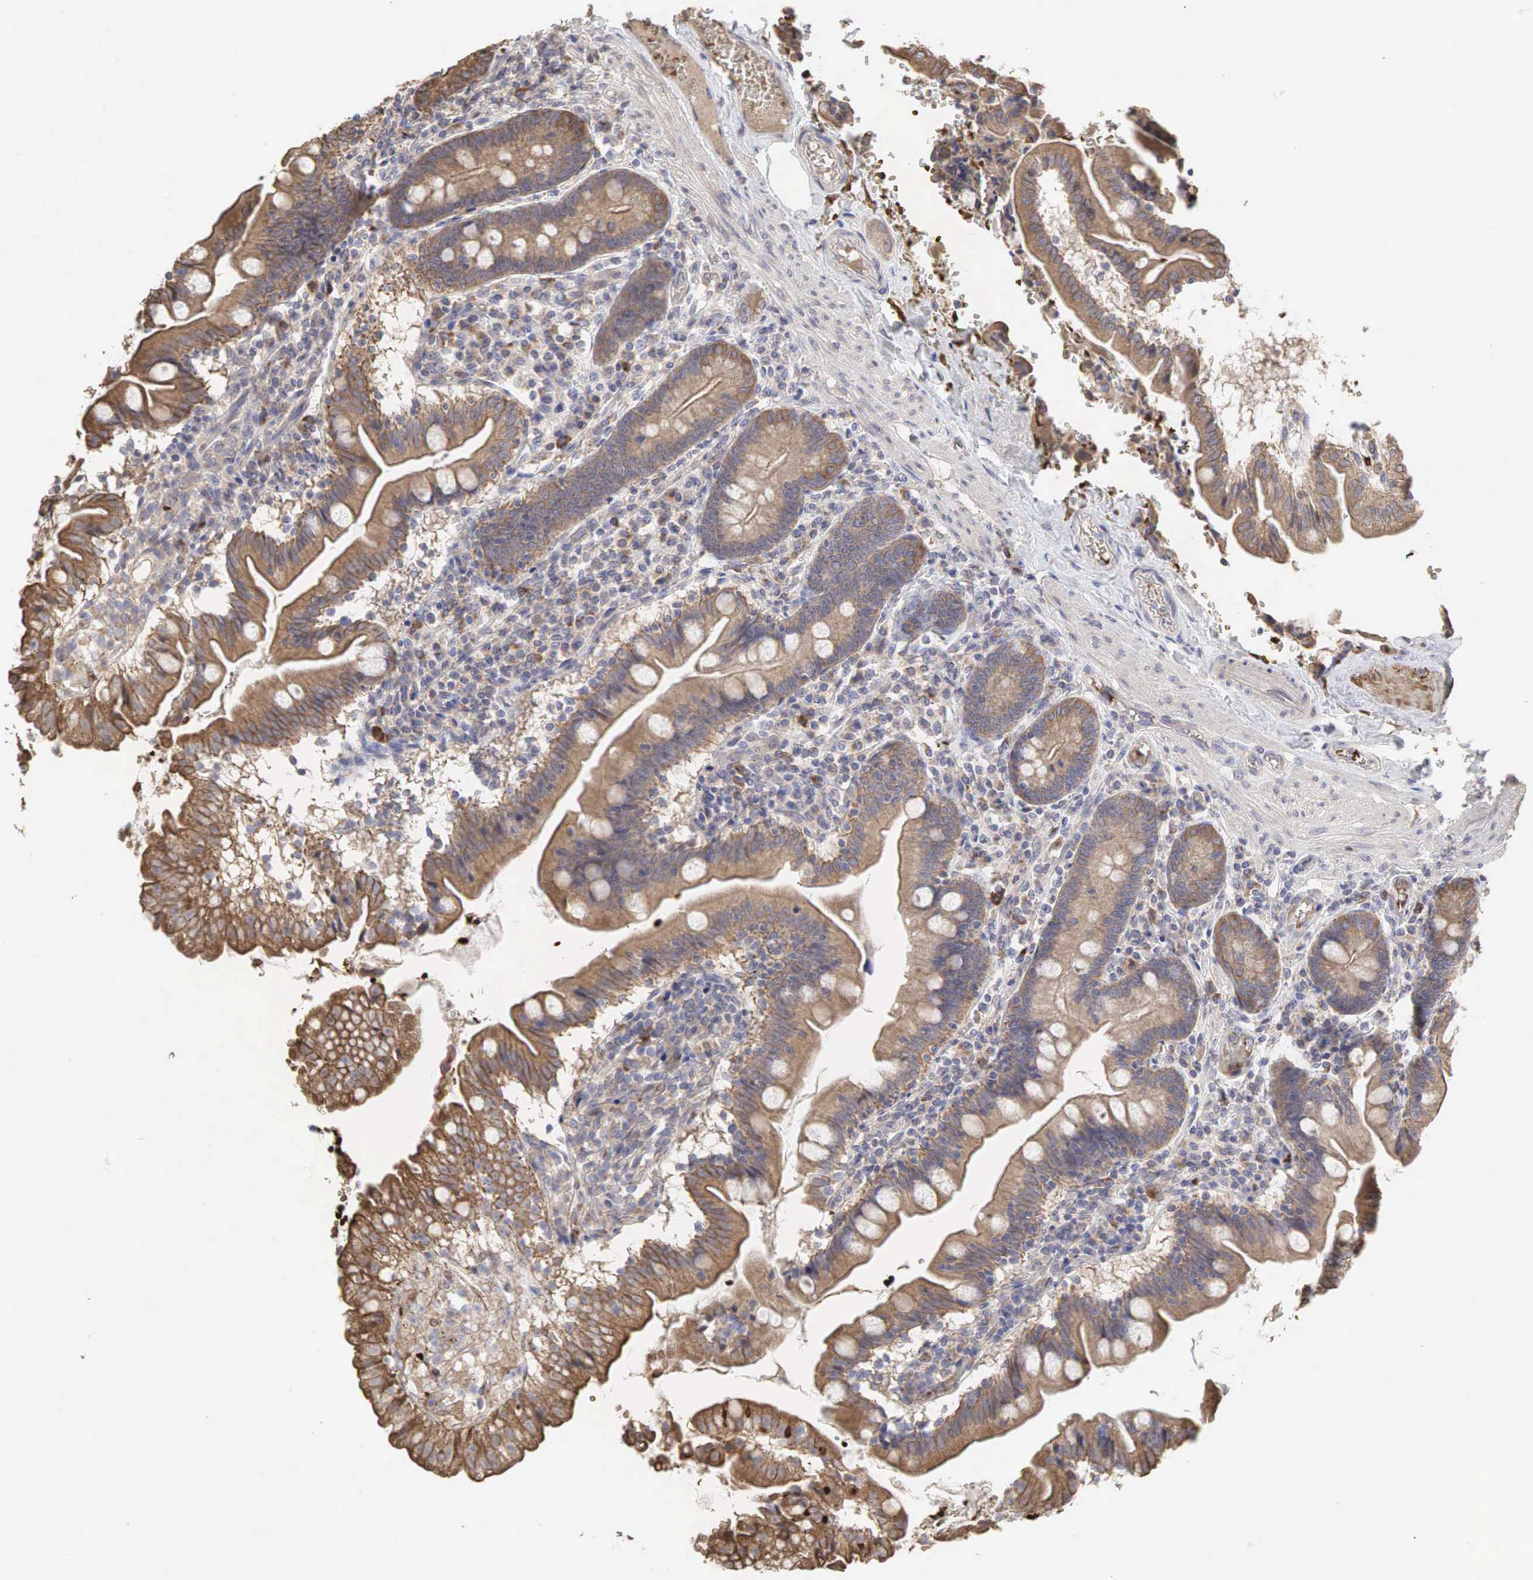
{"staining": {"intensity": "weak", "quantity": ">75%", "location": "cytoplasmic/membranous"}, "tissue": "small intestine", "cell_type": "Glandular cells", "image_type": "normal", "snomed": [{"axis": "morphology", "description": "Normal tissue, NOS"}, {"axis": "topography", "description": "Small intestine"}], "caption": "Protein staining of unremarkable small intestine demonstrates weak cytoplasmic/membranous expression in about >75% of glandular cells. The staining was performed using DAB (3,3'-diaminobenzidine) to visualize the protein expression in brown, while the nuclei were stained in blue with hematoxylin (Magnification: 20x).", "gene": "PABPC5", "patient": {"sex": "female", "age": 69}}